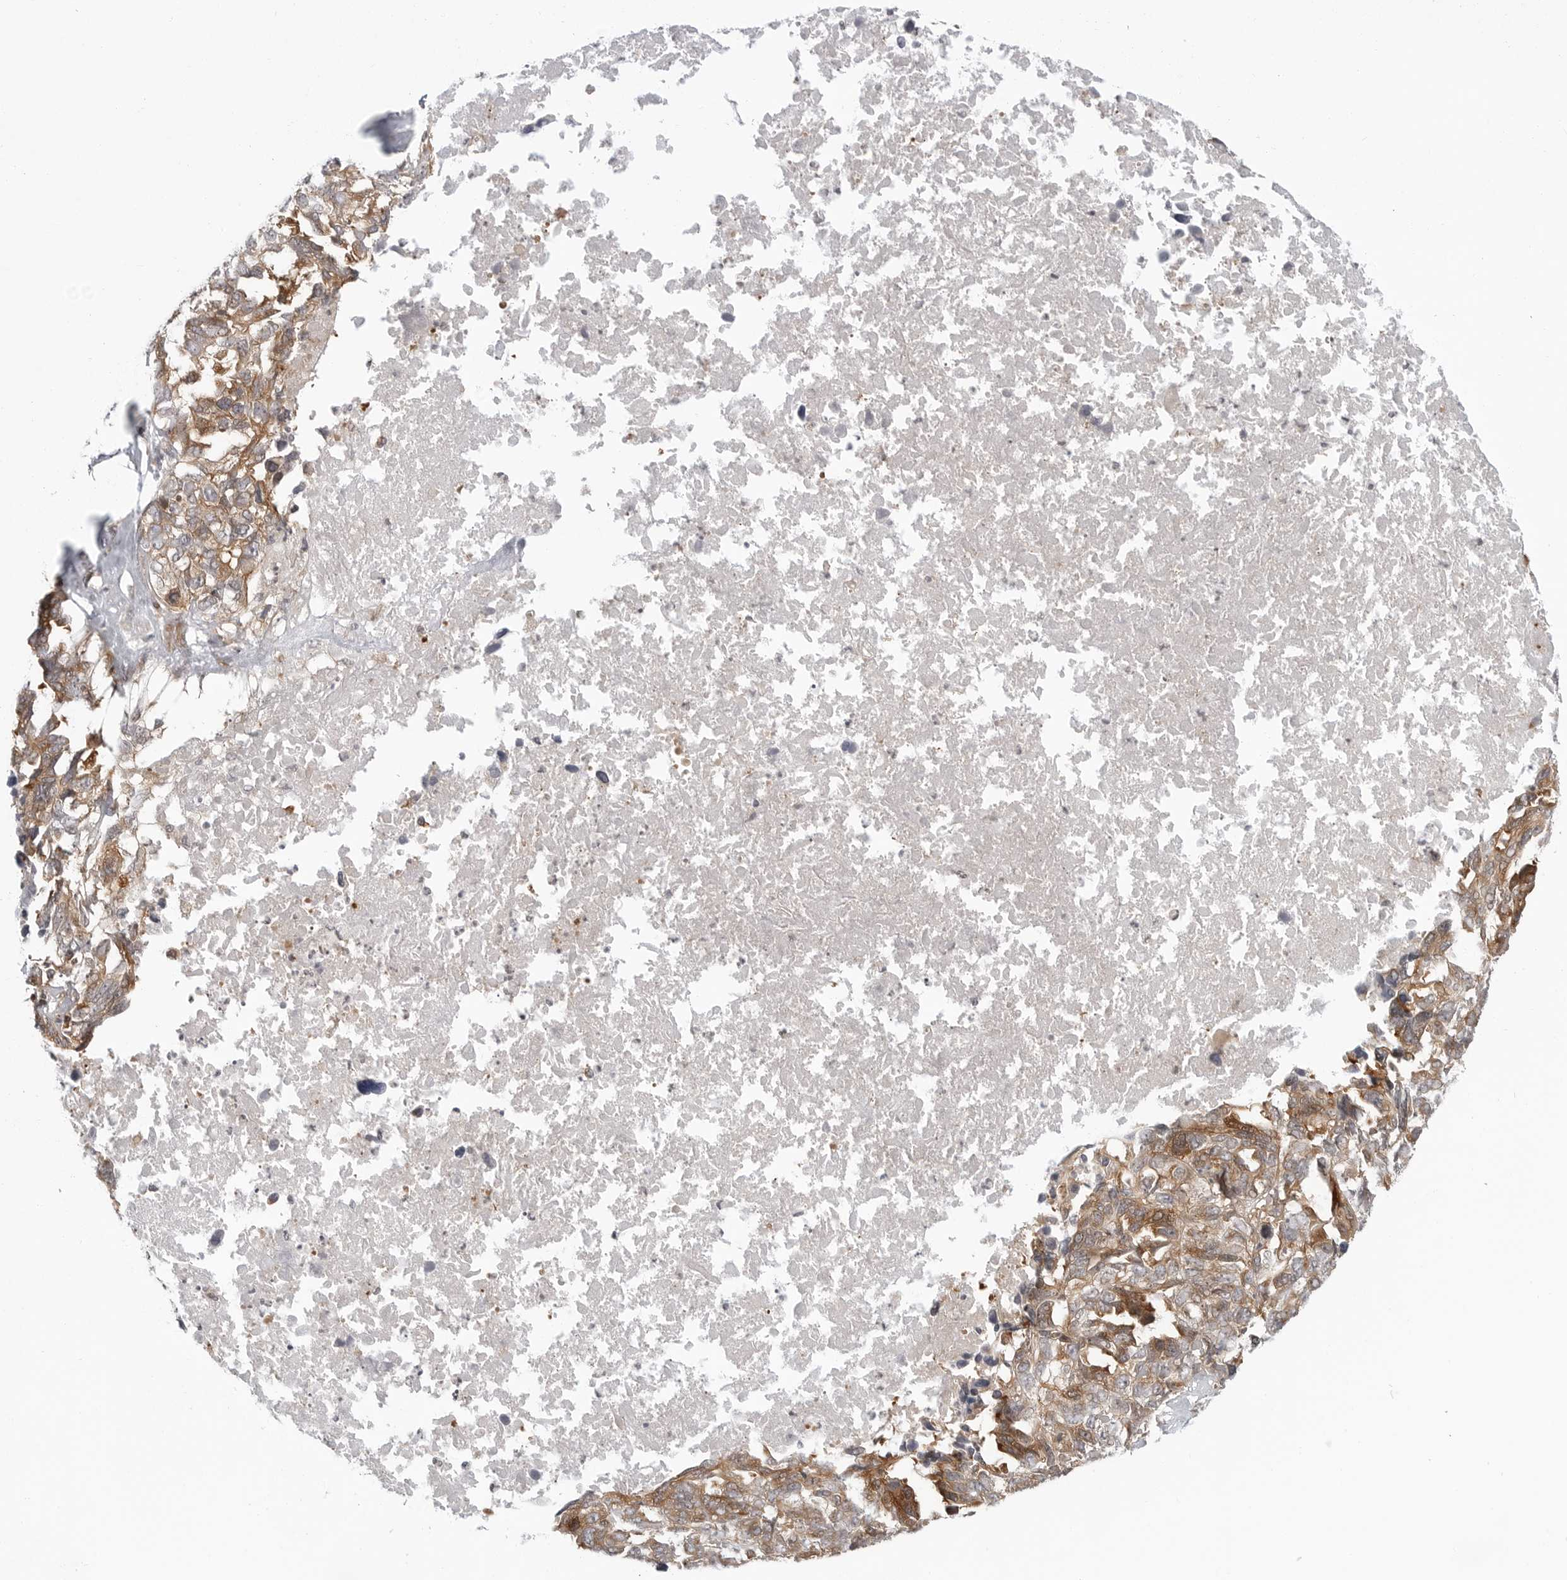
{"staining": {"intensity": "moderate", "quantity": ">75%", "location": "cytoplasmic/membranous"}, "tissue": "ovarian cancer", "cell_type": "Tumor cells", "image_type": "cancer", "snomed": [{"axis": "morphology", "description": "Cystadenocarcinoma, serous, NOS"}, {"axis": "topography", "description": "Ovary"}], "caption": "Tumor cells show medium levels of moderate cytoplasmic/membranous positivity in about >75% of cells in ovarian cancer.", "gene": "STXBP3", "patient": {"sex": "female", "age": 79}}